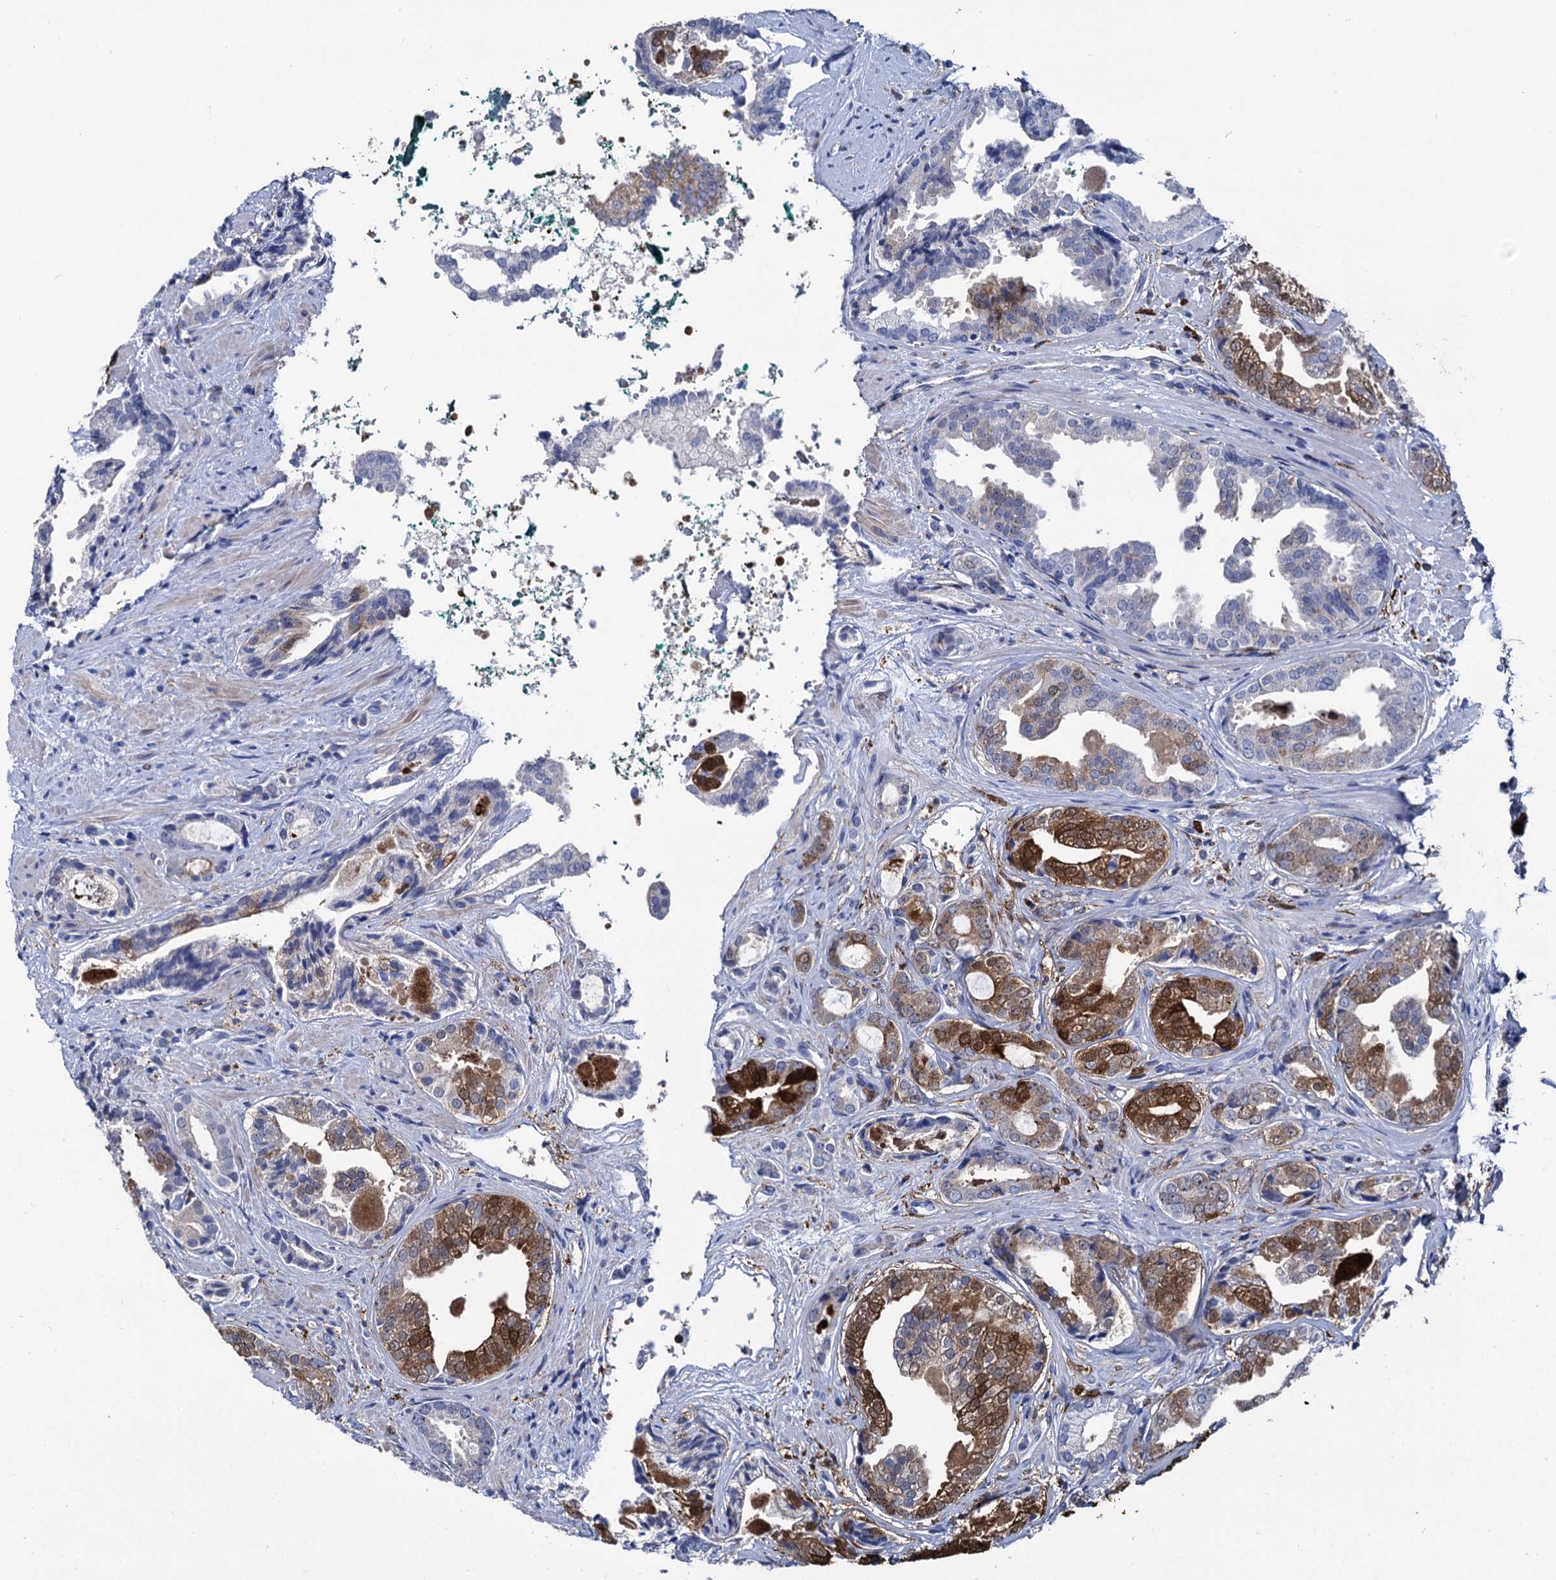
{"staining": {"intensity": "moderate", "quantity": "<25%", "location": "cytoplasmic/membranous"}, "tissue": "prostate cancer", "cell_type": "Tumor cells", "image_type": "cancer", "snomed": [{"axis": "morphology", "description": "Adenocarcinoma, High grade"}, {"axis": "topography", "description": "Prostate"}], "caption": "A brown stain labels moderate cytoplasmic/membranous staining of a protein in prostate cancer tumor cells. (Stains: DAB in brown, nuclei in blue, Microscopy: brightfield microscopy at high magnification).", "gene": "FABP5", "patient": {"sex": "male", "age": 60}}